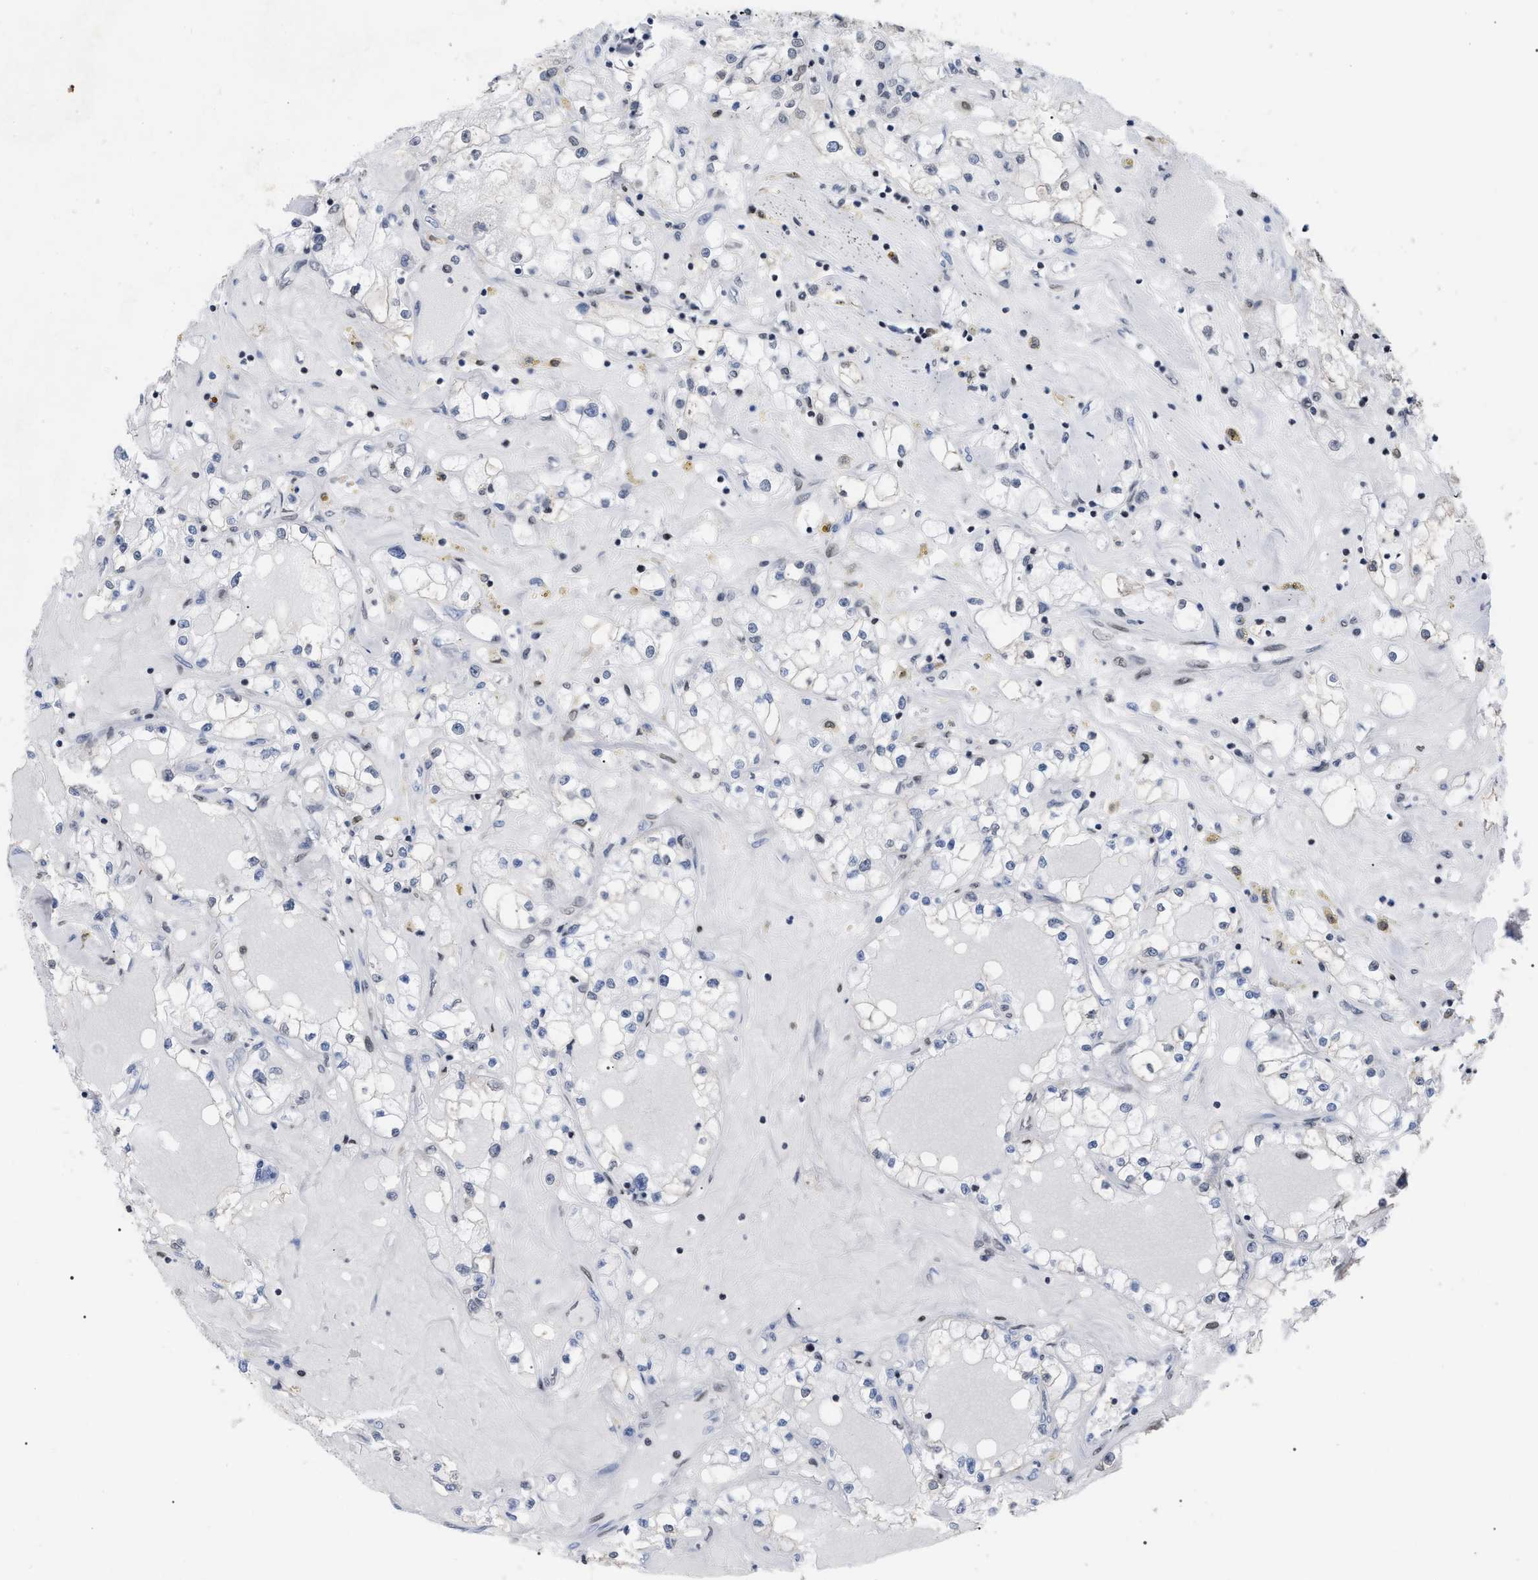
{"staining": {"intensity": "negative", "quantity": "none", "location": "none"}, "tissue": "renal cancer", "cell_type": "Tumor cells", "image_type": "cancer", "snomed": [{"axis": "morphology", "description": "Adenocarcinoma, NOS"}, {"axis": "topography", "description": "Kidney"}], "caption": "High magnification brightfield microscopy of renal adenocarcinoma stained with DAB (brown) and counterstained with hematoxylin (blue): tumor cells show no significant positivity.", "gene": "TPR", "patient": {"sex": "male", "age": 56}}